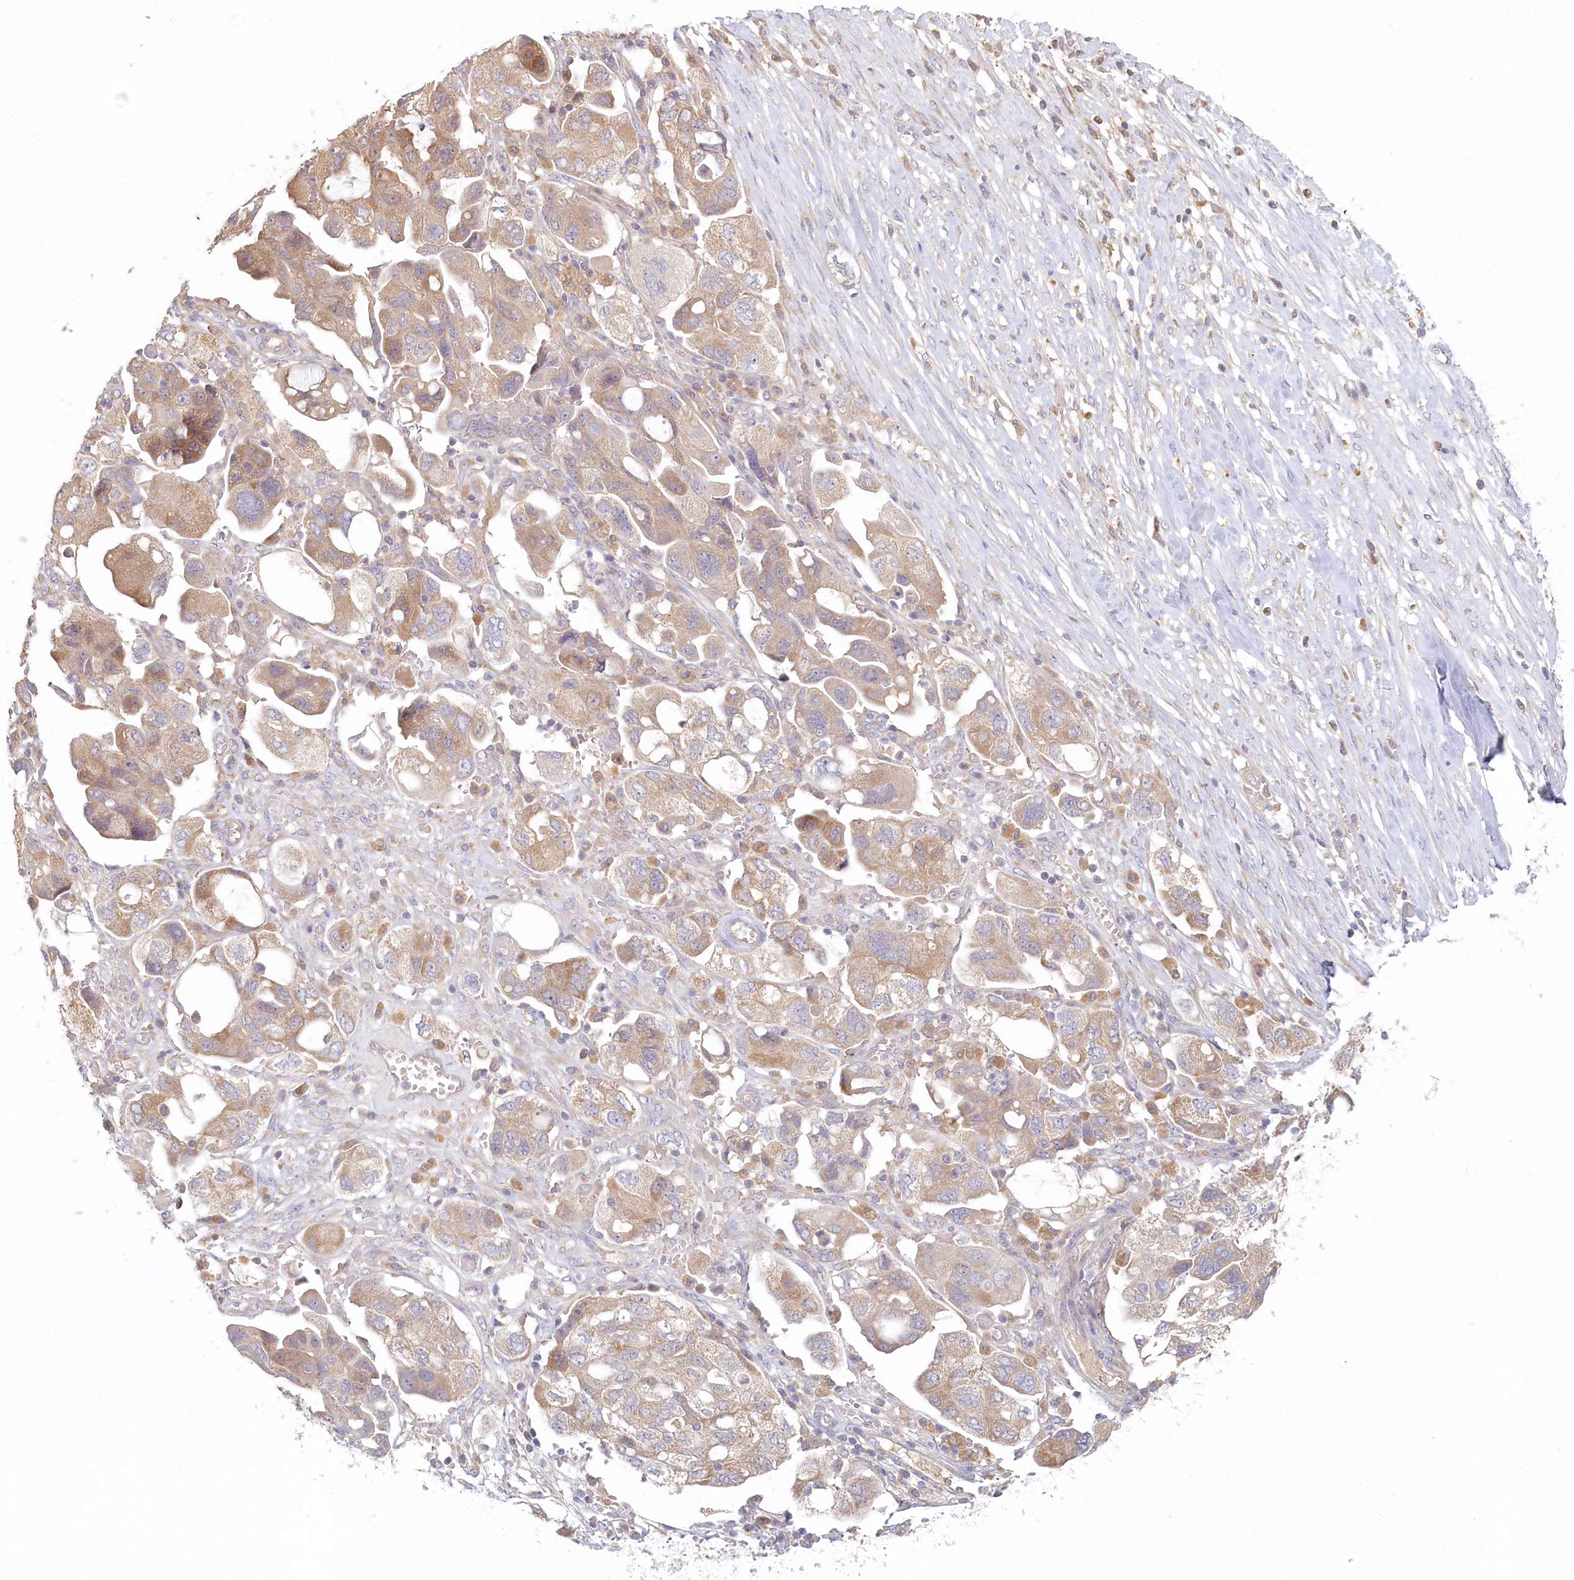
{"staining": {"intensity": "weak", "quantity": ">75%", "location": "cytoplasmic/membranous"}, "tissue": "ovarian cancer", "cell_type": "Tumor cells", "image_type": "cancer", "snomed": [{"axis": "morphology", "description": "Carcinoma, NOS"}, {"axis": "morphology", "description": "Cystadenocarcinoma, serous, NOS"}, {"axis": "topography", "description": "Ovary"}], "caption": "IHC micrograph of neoplastic tissue: human ovarian serous cystadenocarcinoma stained using immunohistochemistry (IHC) shows low levels of weak protein expression localized specifically in the cytoplasmic/membranous of tumor cells, appearing as a cytoplasmic/membranous brown color.", "gene": "VSIG1", "patient": {"sex": "female", "age": 69}}